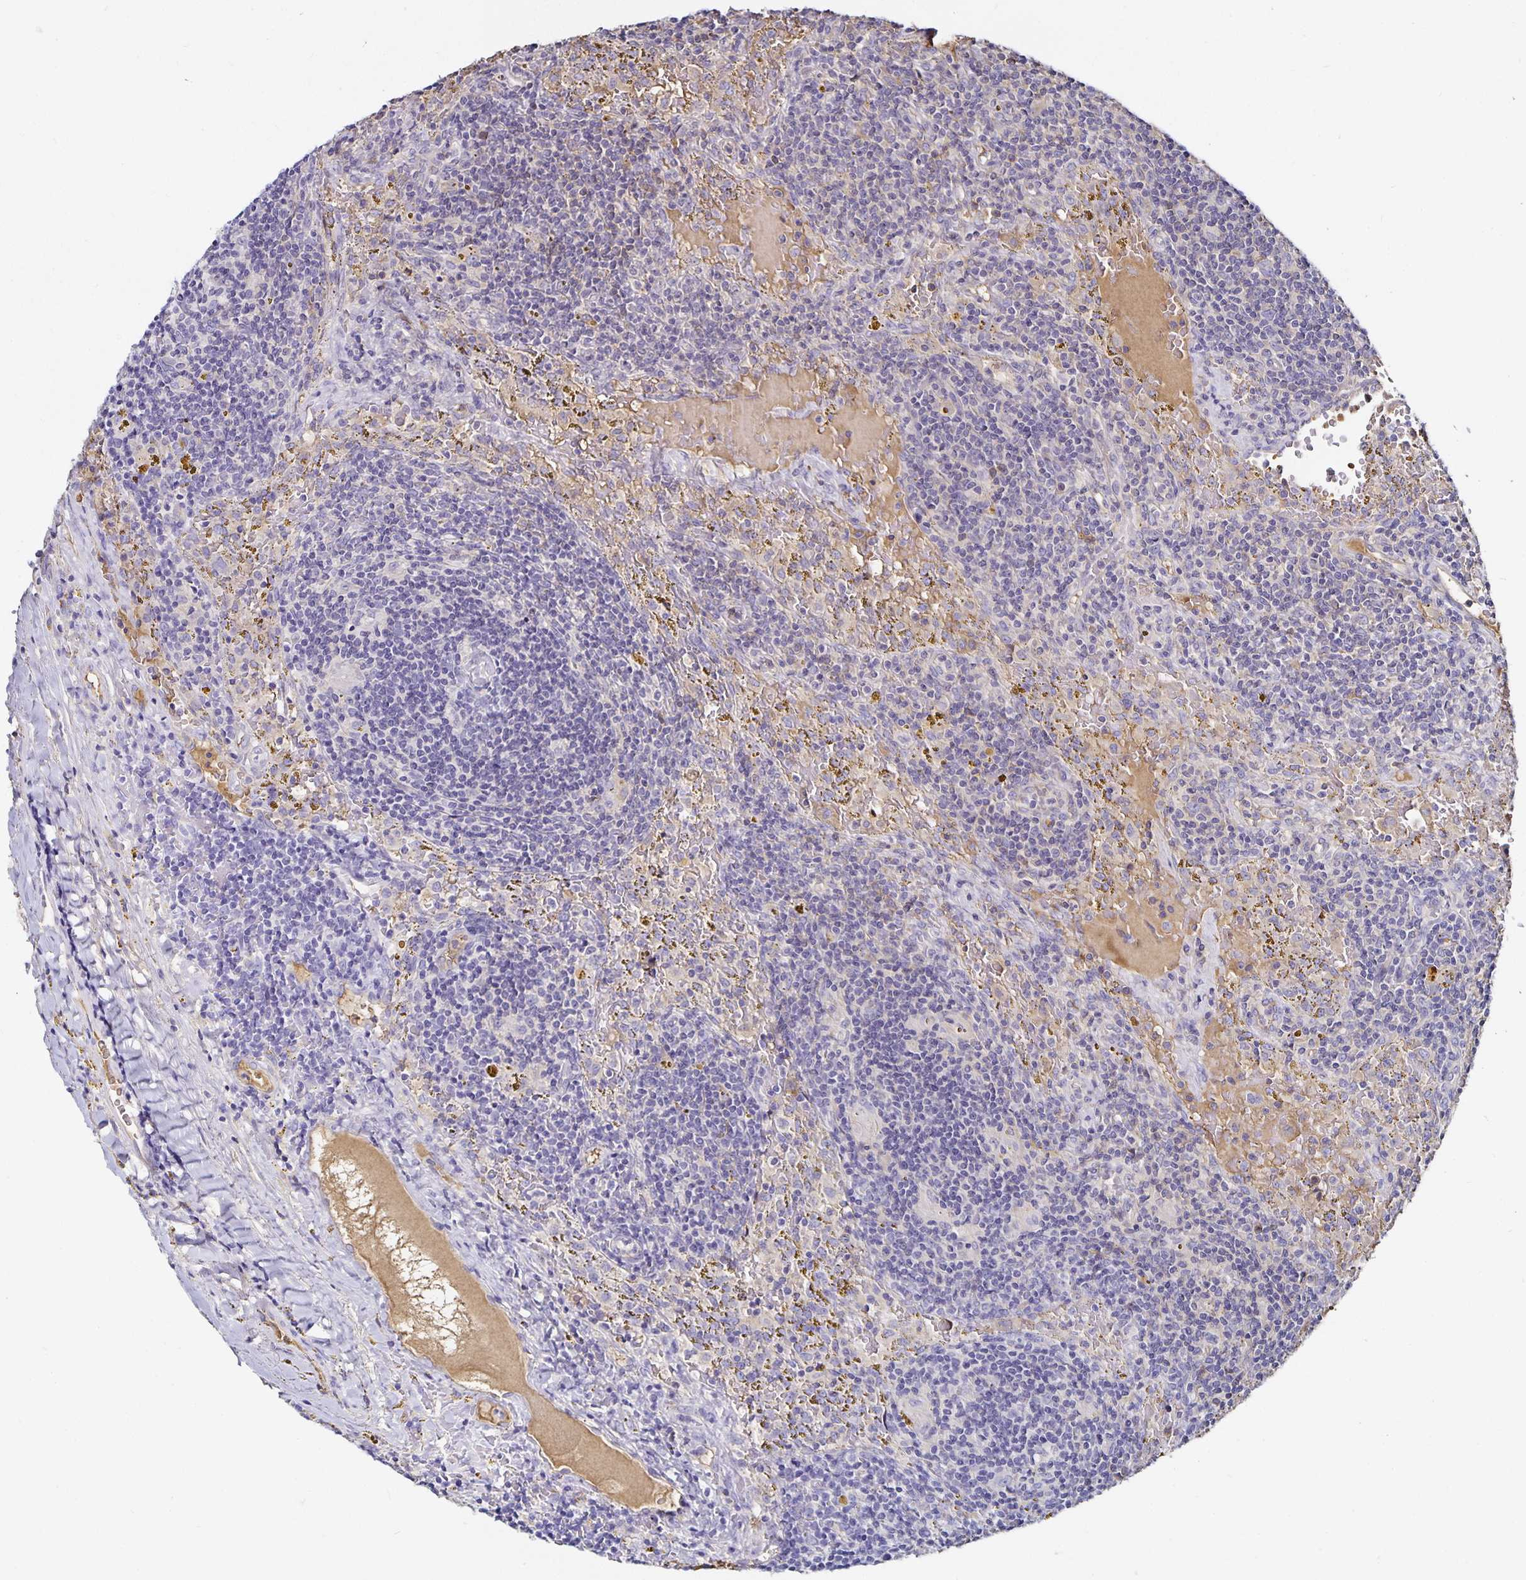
{"staining": {"intensity": "negative", "quantity": "none", "location": "none"}, "tissue": "lymphoma", "cell_type": "Tumor cells", "image_type": "cancer", "snomed": [{"axis": "morphology", "description": "Malignant lymphoma, non-Hodgkin's type, Low grade"}, {"axis": "topography", "description": "Spleen"}], "caption": "Immunohistochemistry micrograph of malignant lymphoma, non-Hodgkin's type (low-grade) stained for a protein (brown), which displays no expression in tumor cells.", "gene": "TTR", "patient": {"sex": "female", "age": 70}}